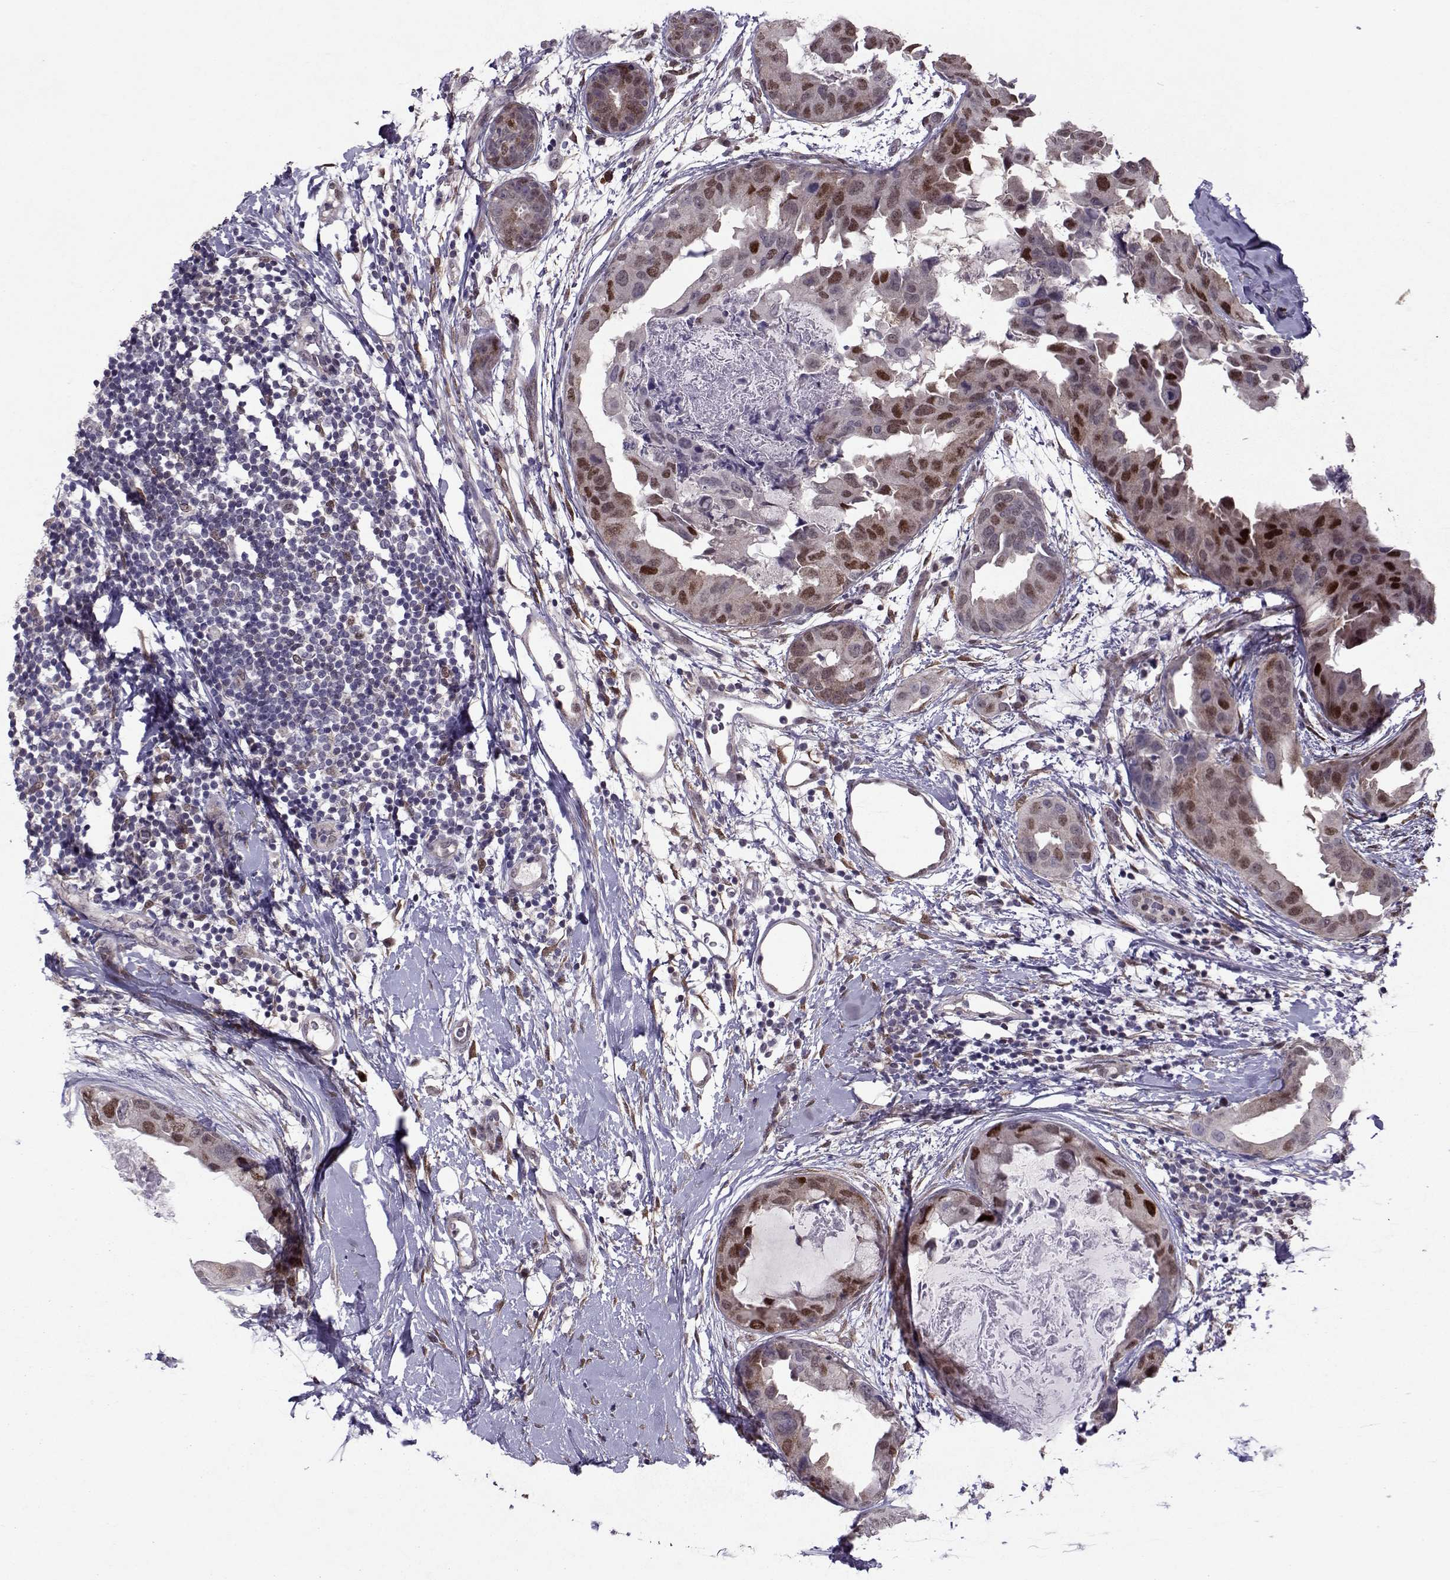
{"staining": {"intensity": "strong", "quantity": "25%-75%", "location": "nuclear"}, "tissue": "breast cancer", "cell_type": "Tumor cells", "image_type": "cancer", "snomed": [{"axis": "morphology", "description": "Normal tissue, NOS"}, {"axis": "morphology", "description": "Duct carcinoma"}, {"axis": "topography", "description": "Breast"}], "caption": "DAB immunohistochemical staining of infiltrating ductal carcinoma (breast) exhibits strong nuclear protein staining in about 25%-75% of tumor cells. The staining is performed using DAB (3,3'-diaminobenzidine) brown chromogen to label protein expression. The nuclei are counter-stained blue using hematoxylin.", "gene": "CDK4", "patient": {"sex": "female", "age": 40}}